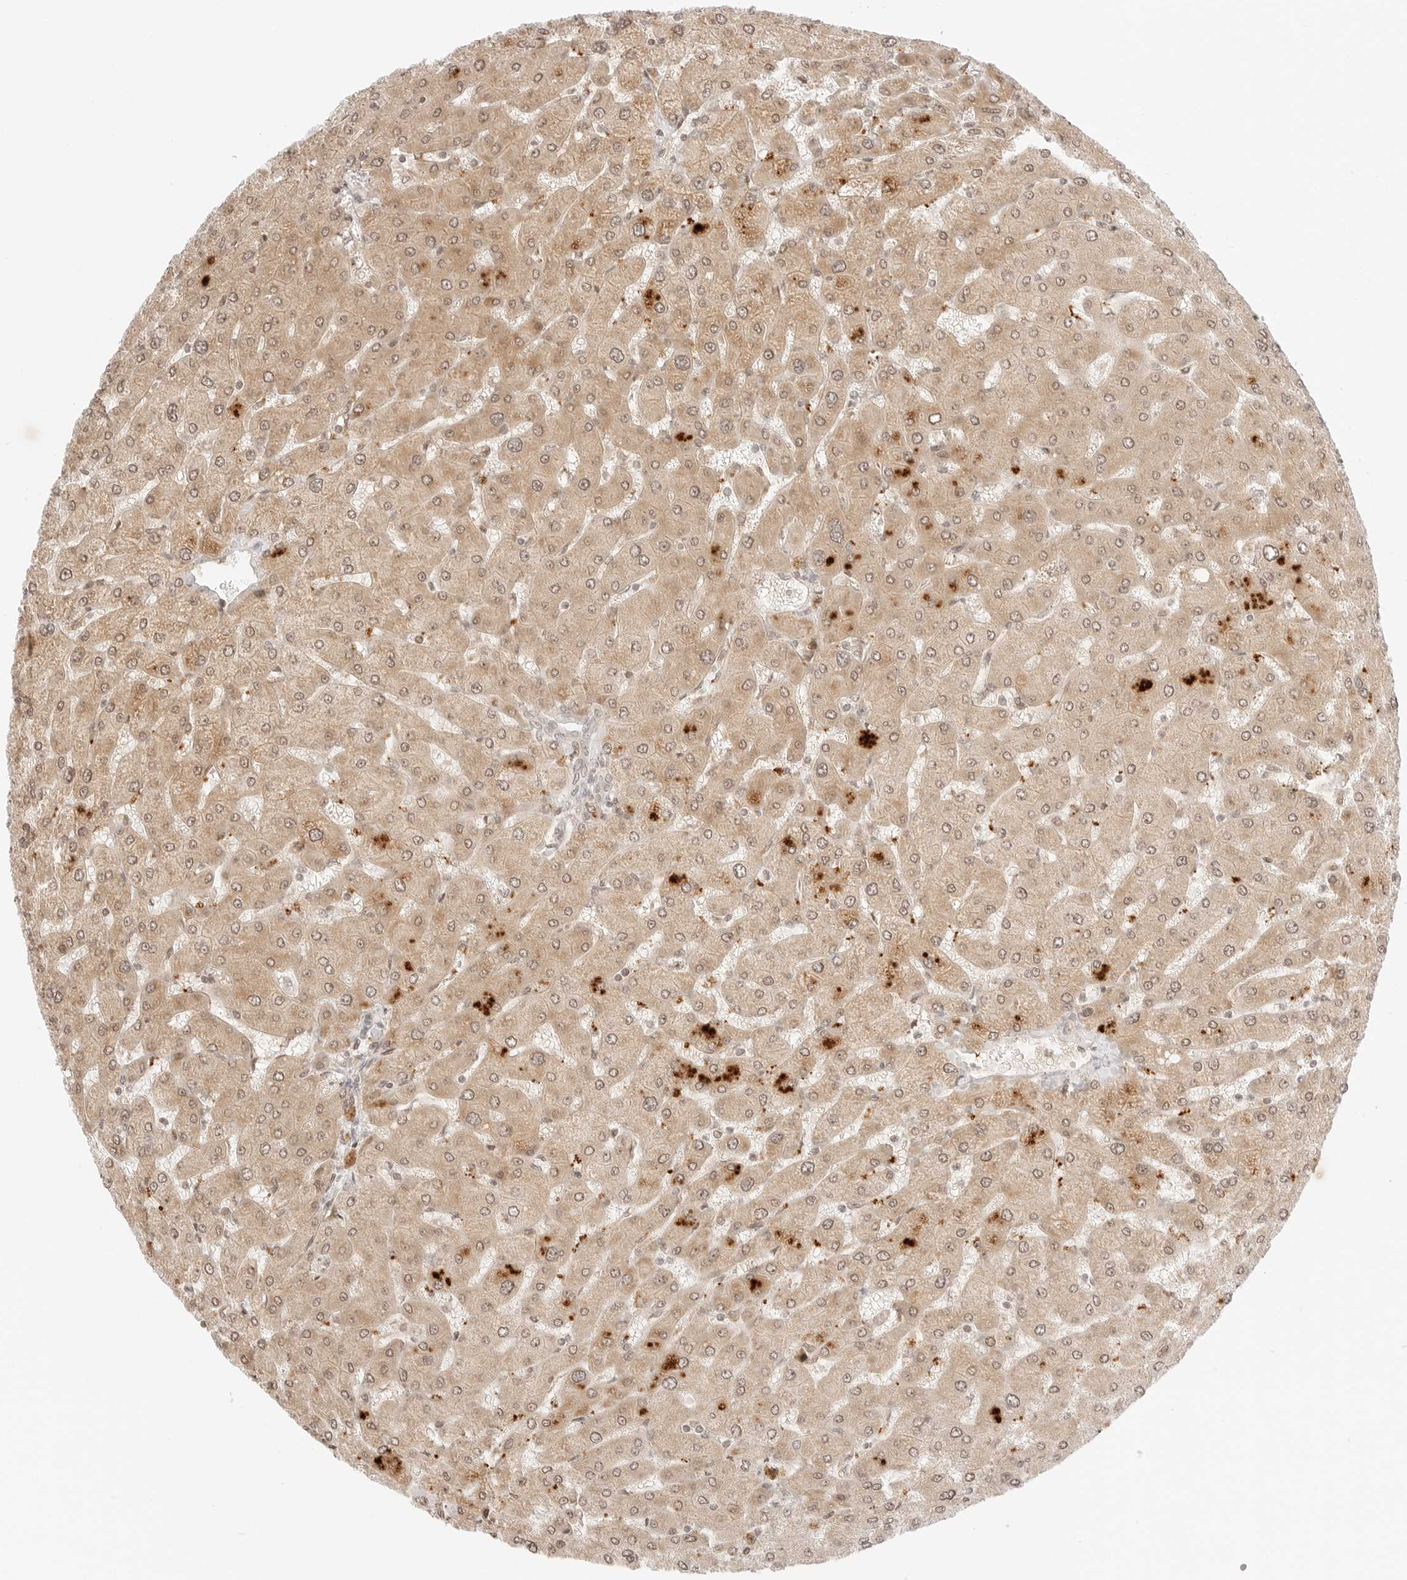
{"staining": {"intensity": "negative", "quantity": "none", "location": "none"}, "tissue": "liver", "cell_type": "Cholangiocytes", "image_type": "normal", "snomed": [{"axis": "morphology", "description": "Normal tissue, NOS"}, {"axis": "topography", "description": "Liver"}], "caption": "A high-resolution micrograph shows immunohistochemistry staining of normal liver, which shows no significant staining in cholangiocytes.", "gene": "RPS6KL1", "patient": {"sex": "male", "age": 55}}